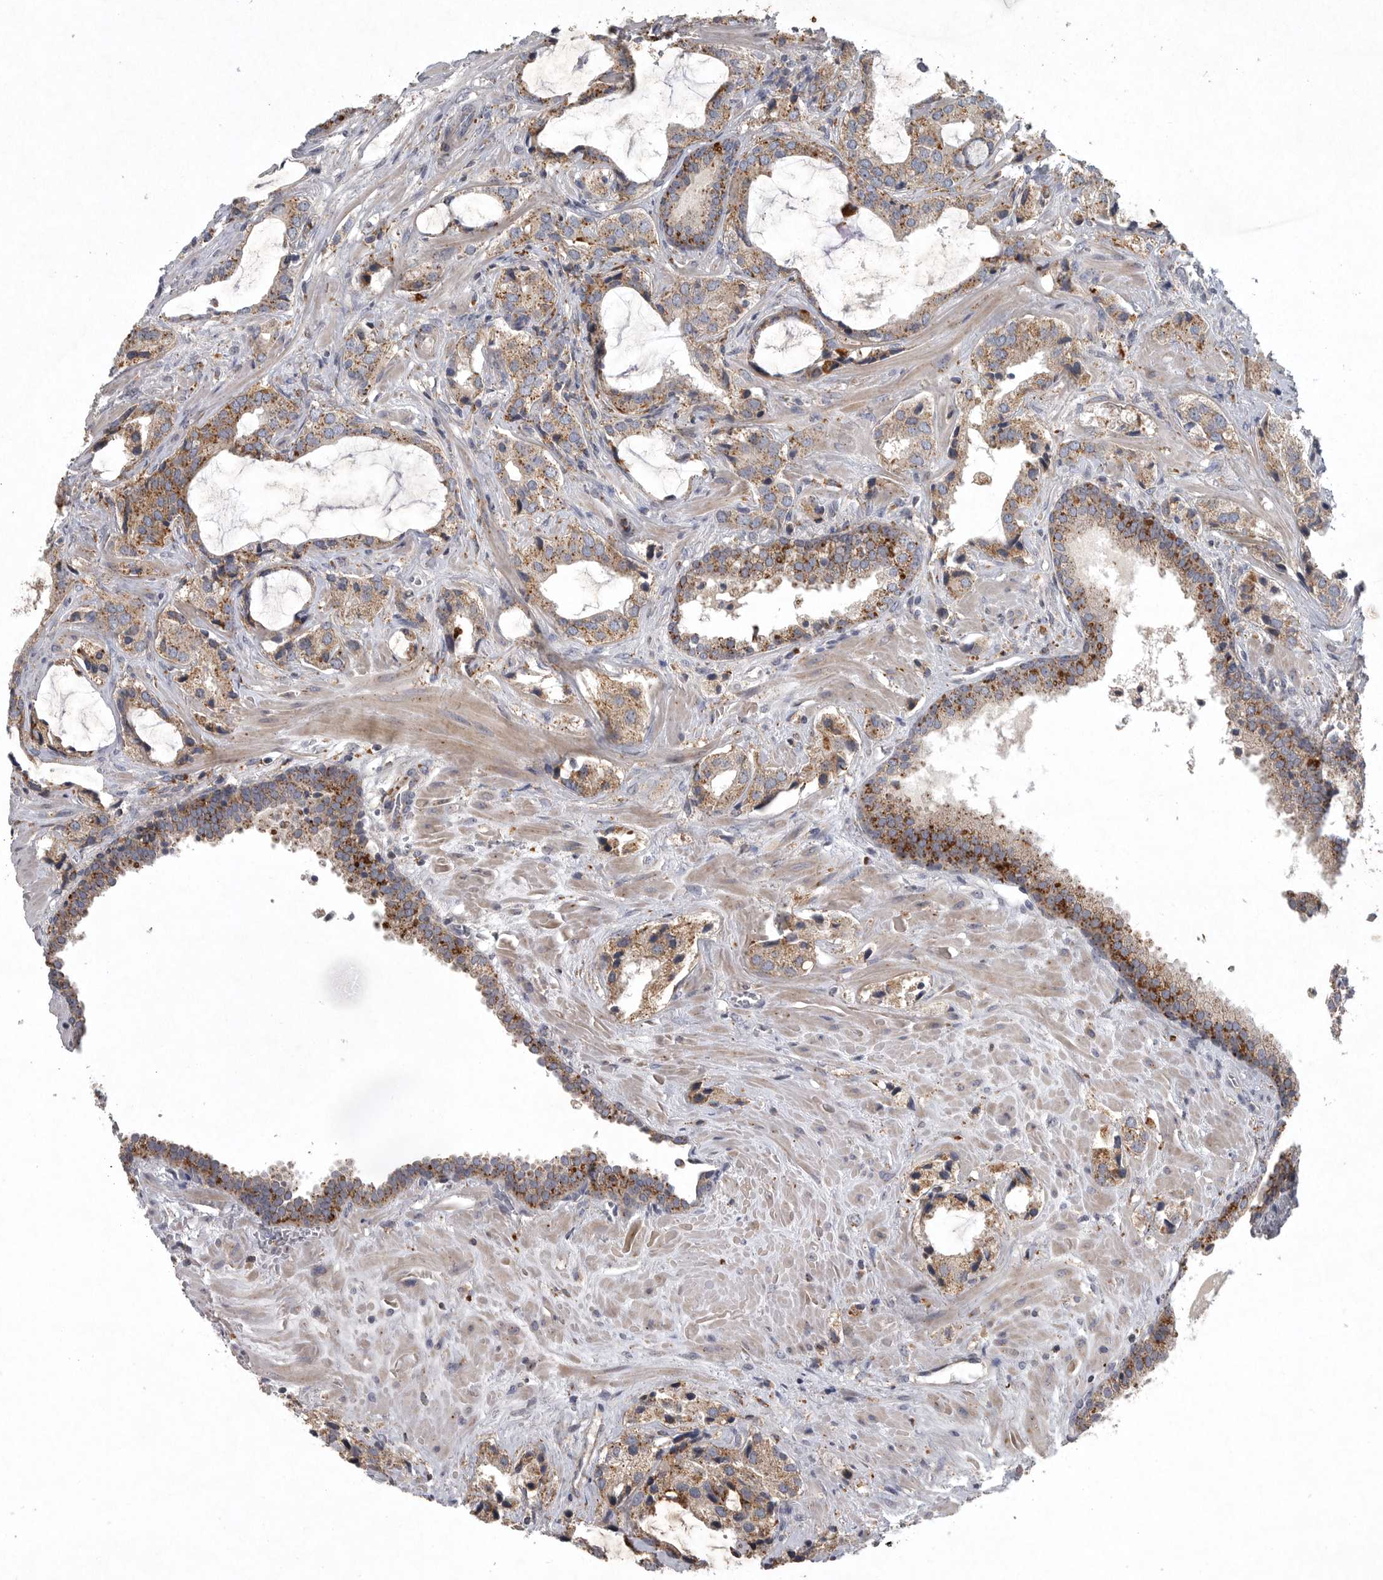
{"staining": {"intensity": "moderate", "quantity": ">75%", "location": "cytoplasmic/membranous"}, "tissue": "prostate cancer", "cell_type": "Tumor cells", "image_type": "cancer", "snomed": [{"axis": "morphology", "description": "Adenocarcinoma, High grade"}, {"axis": "topography", "description": "Prostate"}], "caption": "This photomicrograph demonstrates immunohistochemistry staining of human adenocarcinoma (high-grade) (prostate), with medium moderate cytoplasmic/membranous staining in approximately >75% of tumor cells.", "gene": "LAMTOR3", "patient": {"sex": "male", "age": 66}}